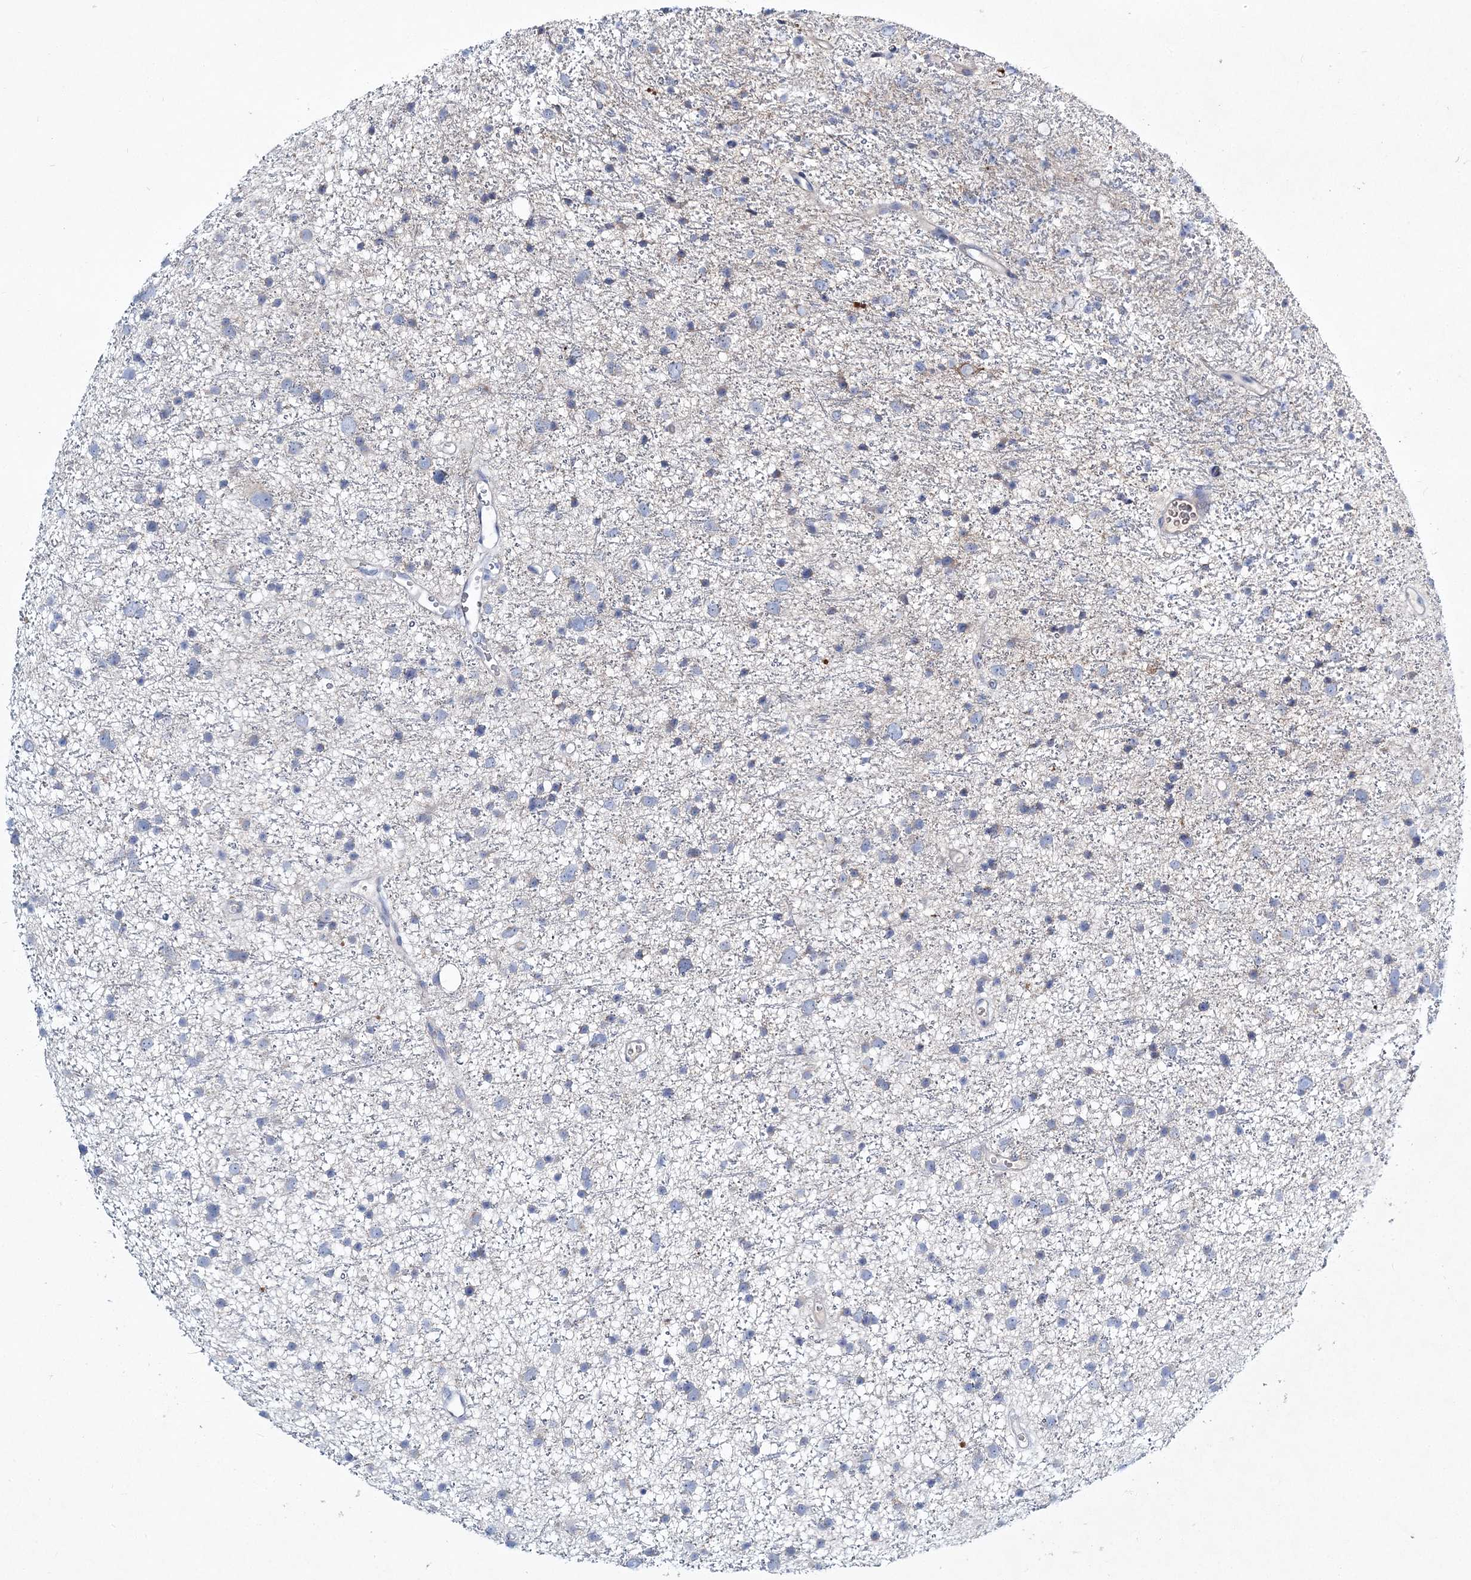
{"staining": {"intensity": "negative", "quantity": "none", "location": "none"}, "tissue": "glioma", "cell_type": "Tumor cells", "image_type": "cancer", "snomed": [{"axis": "morphology", "description": "Glioma, malignant, Low grade"}, {"axis": "topography", "description": "Cerebral cortex"}], "caption": "IHC of human malignant glioma (low-grade) displays no expression in tumor cells.", "gene": "ADGRL1", "patient": {"sex": "female", "age": 39}}